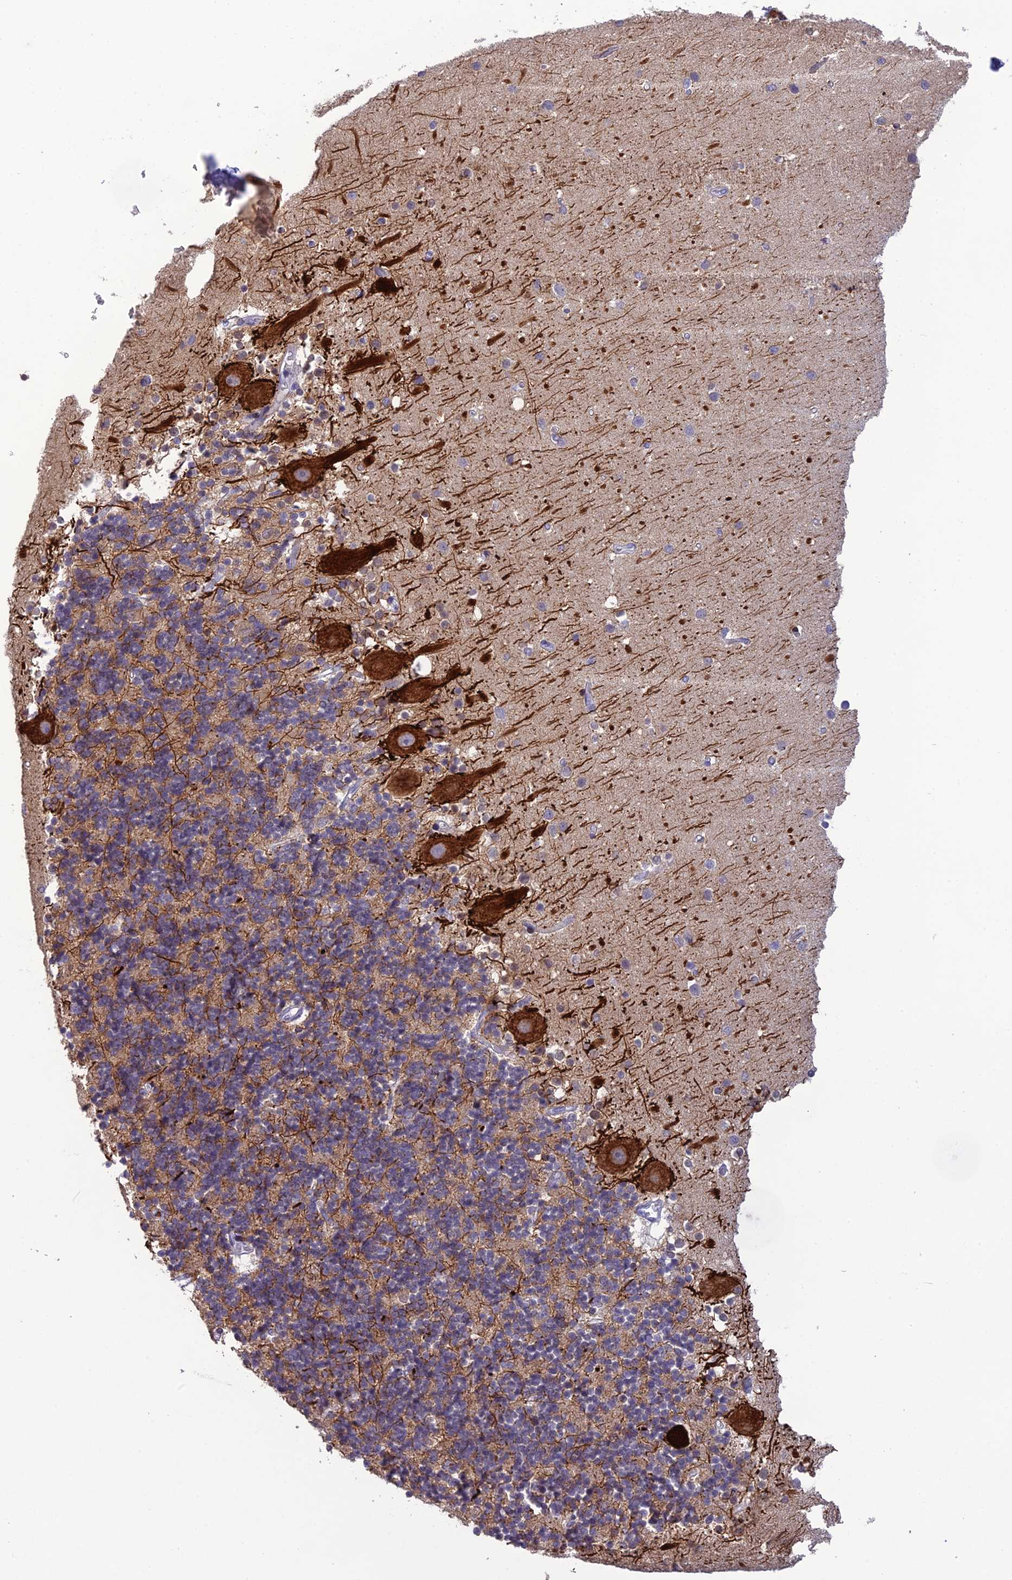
{"staining": {"intensity": "negative", "quantity": "none", "location": "none"}, "tissue": "cerebellum", "cell_type": "Cells in granular layer", "image_type": "normal", "snomed": [{"axis": "morphology", "description": "Normal tissue, NOS"}, {"axis": "topography", "description": "Cerebellum"}], "caption": "The IHC photomicrograph has no significant expression in cells in granular layer of cerebellum. (DAB IHC with hematoxylin counter stain).", "gene": "TMEM134", "patient": {"sex": "male", "age": 54}}